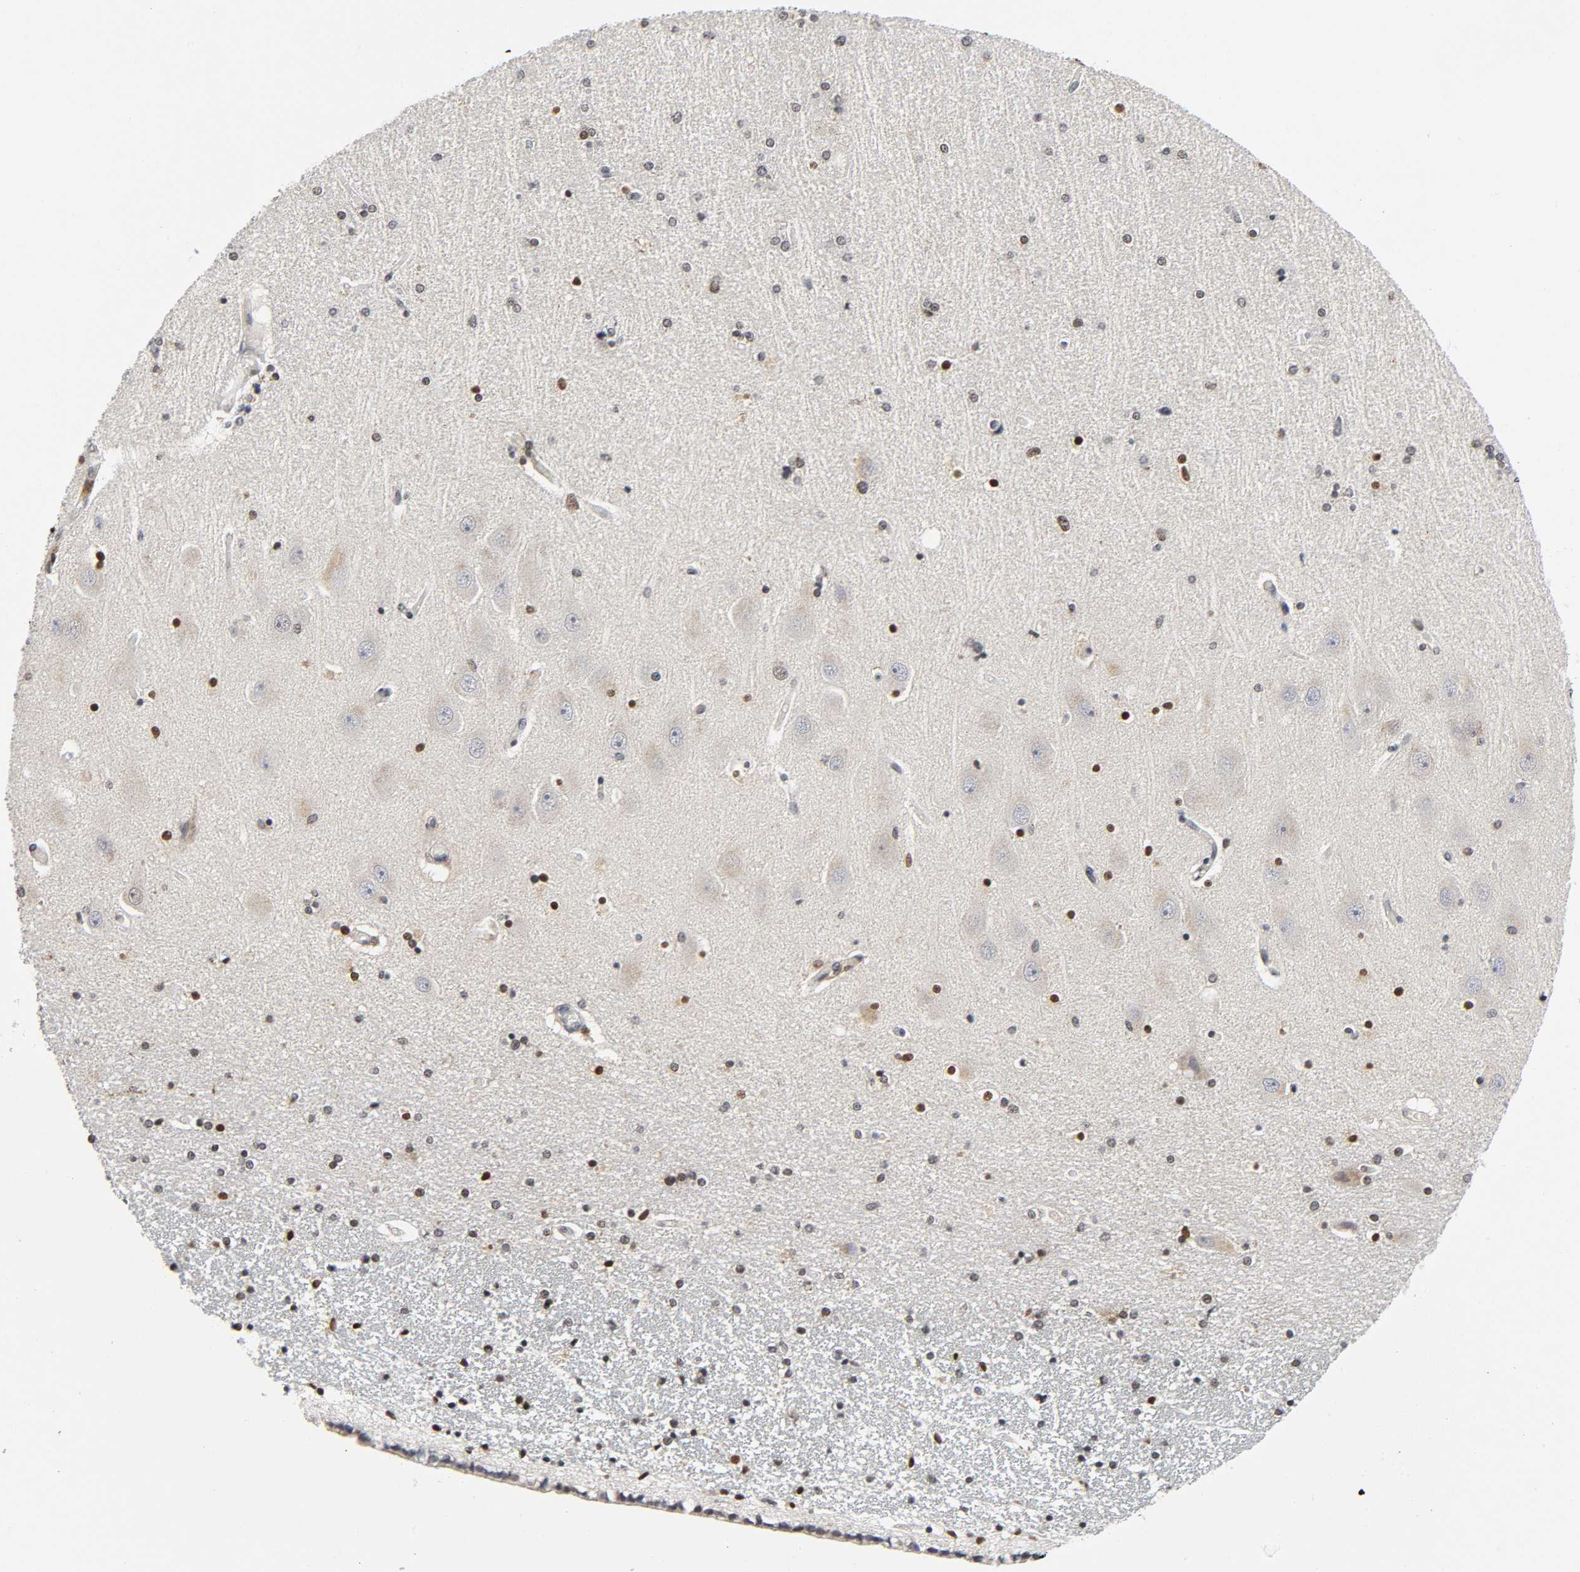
{"staining": {"intensity": "moderate", "quantity": "25%-75%", "location": "nuclear"}, "tissue": "hippocampus", "cell_type": "Glial cells", "image_type": "normal", "snomed": [{"axis": "morphology", "description": "Normal tissue, NOS"}, {"axis": "topography", "description": "Hippocampus"}], "caption": "About 25%-75% of glial cells in normal hippocampus exhibit moderate nuclear protein positivity as visualized by brown immunohistochemical staining.", "gene": "KAT2B", "patient": {"sex": "female", "age": 54}}